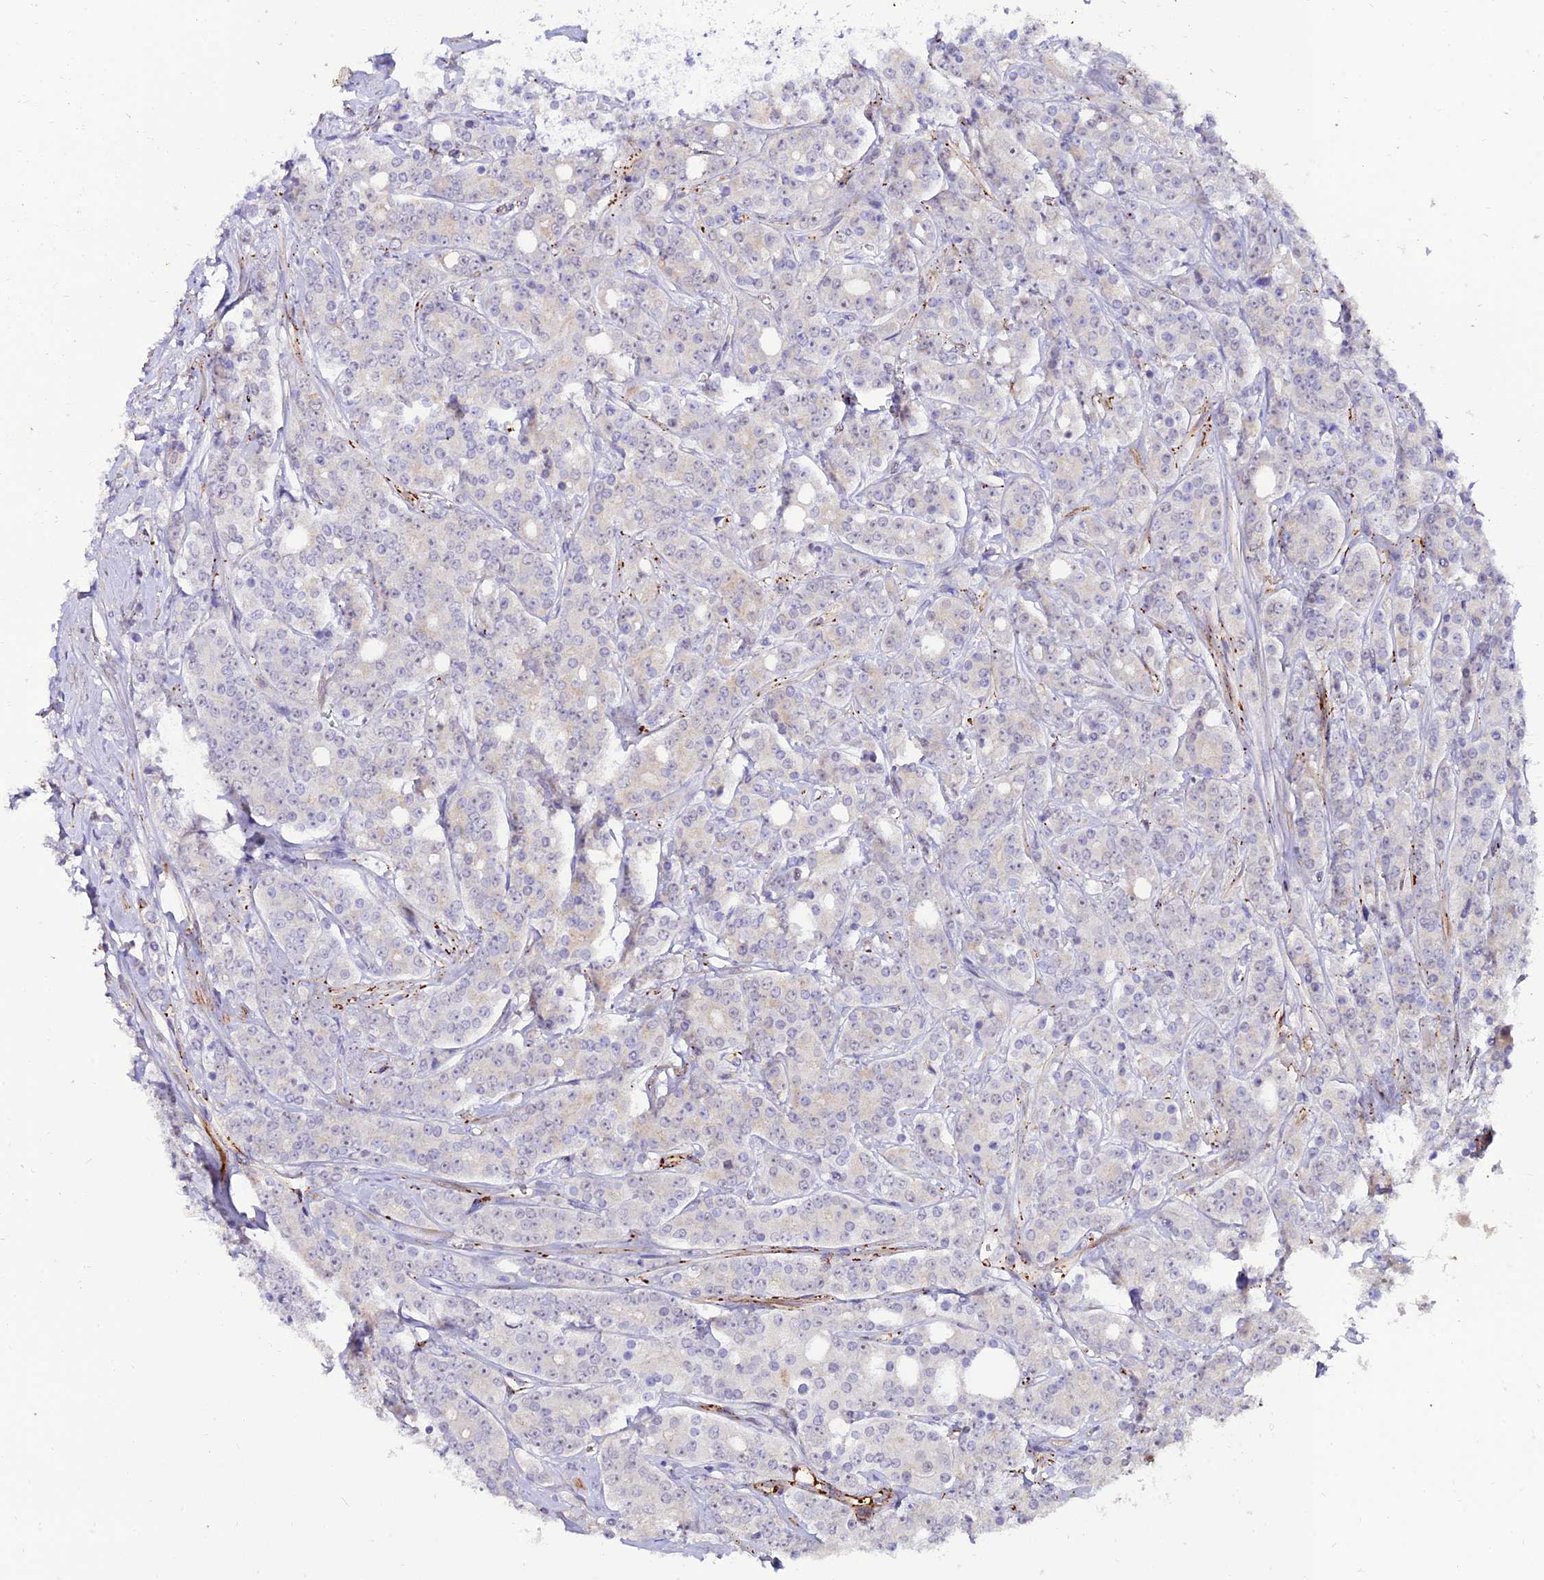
{"staining": {"intensity": "negative", "quantity": "none", "location": "none"}, "tissue": "prostate cancer", "cell_type": "Tumor cells", "image_type": "cancer", "snomed": [{"axis": "morphology", "description": "Adenocarcinoma, High grade"}, {"axis": "topography", "description": "Prostate"}], "caption": "DAB (3,3'-diaminobenzidine) immunohistochemical staining of human prostate adenocarcinoma (high-grade) displays no significant expression in tumor cells. (DAB (3,3'-diaminobenzidine) immunohistochemistry with hematoxylin counter stain).", "gene": "ALDH3B2", "patient": {"sex": "male", "age": 62}}